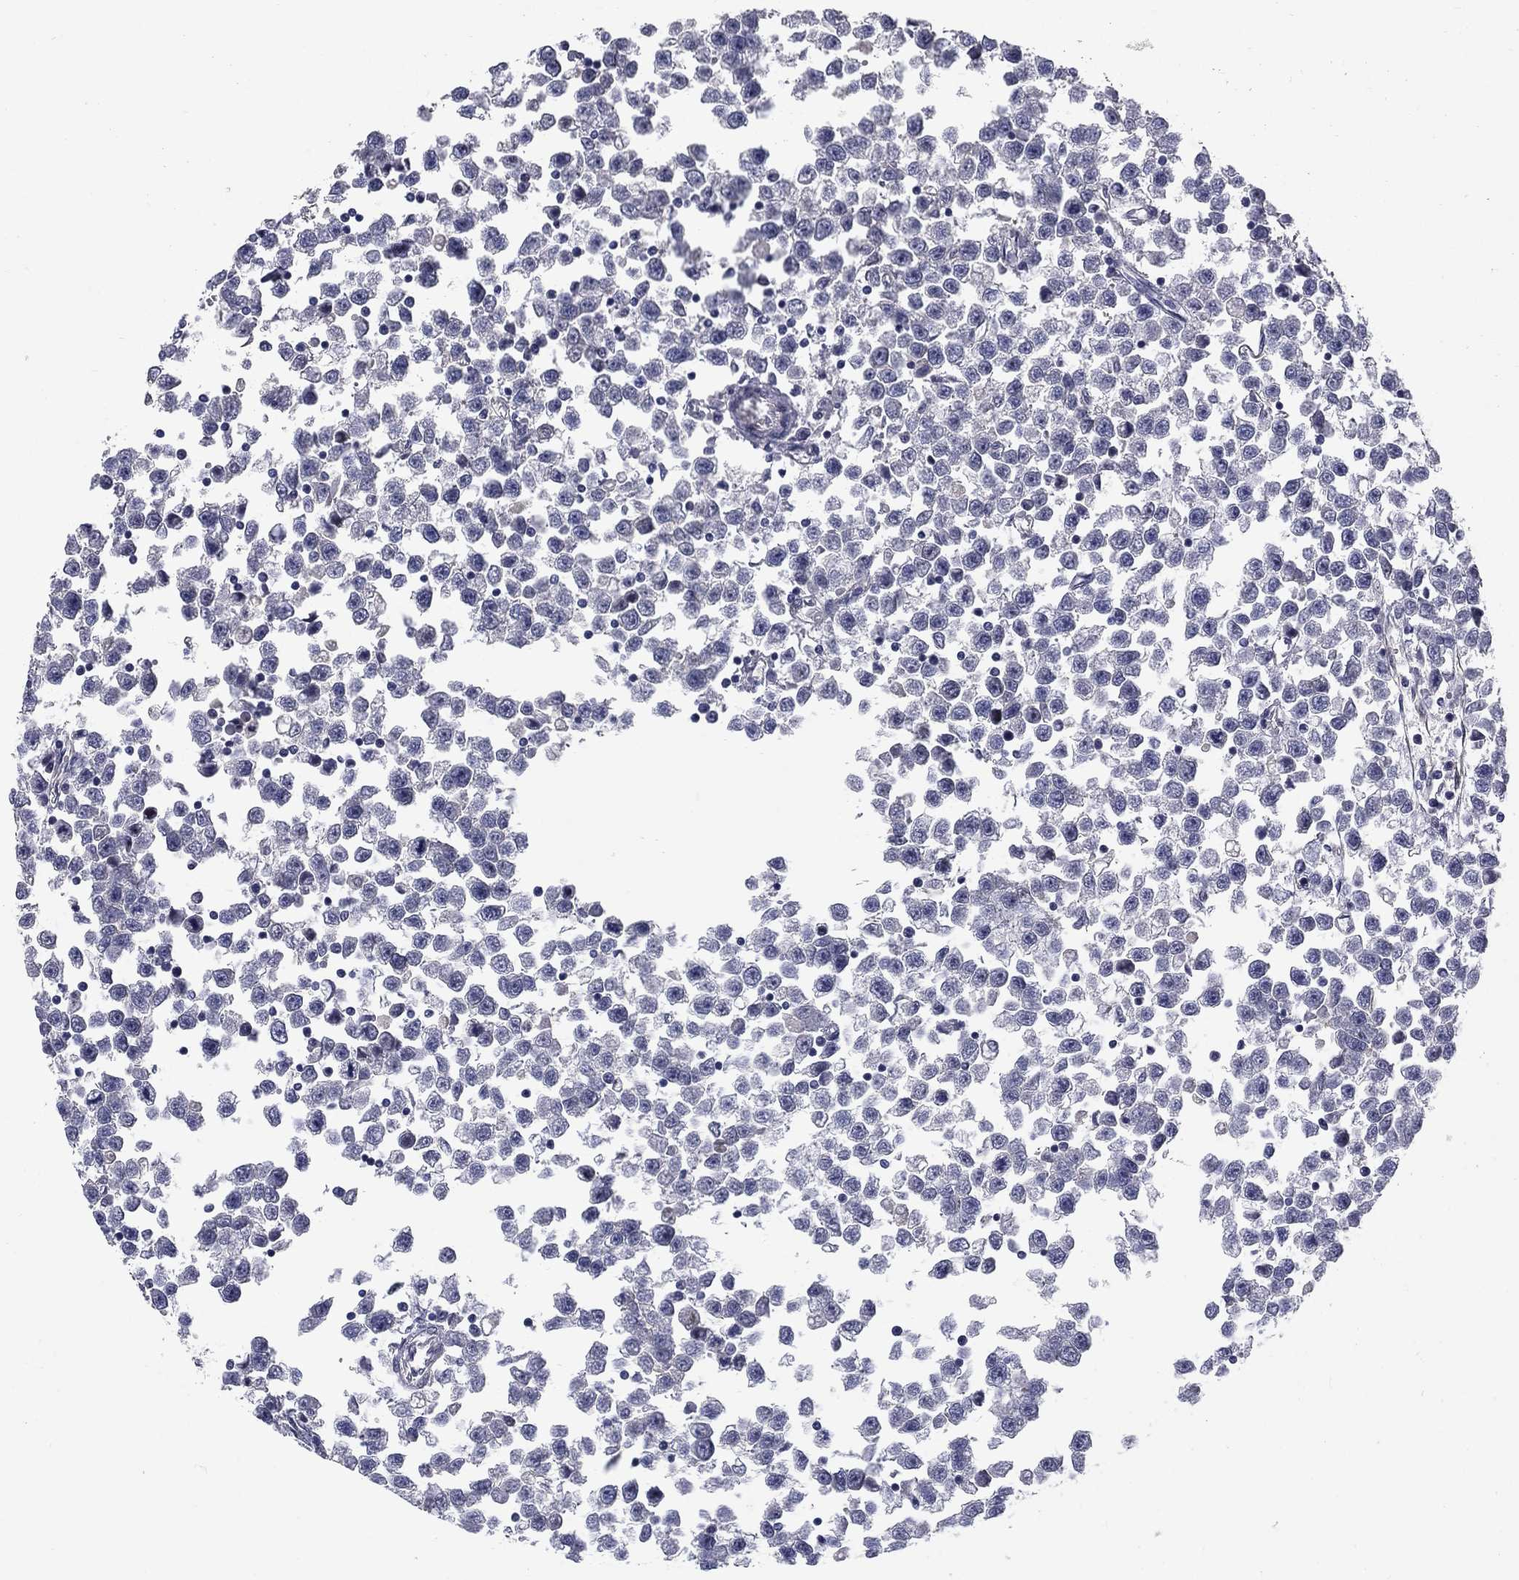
{"staining": {"intensity": "negative", "quantity": "none", "location": "none"}, "tissue": "testis cancer", "cell_type": "Tumor cells", "image_type": "cancer", "snomed": [{"axis": "morphology", "description": "Seminoma, NOS"}, {"axis": "topography", "description": "Testis"}], "caption": "Immunohistochemistry (IHC) of testis cancer (seminoma) displays no staining in tumor cells. Brightfield microscopy of IHC stained with DAB (brown) and hematoxylin (blue), captured at high magnification.", "gene": "SLC1A1", "patient": {"sex": "male", "age": 34}}